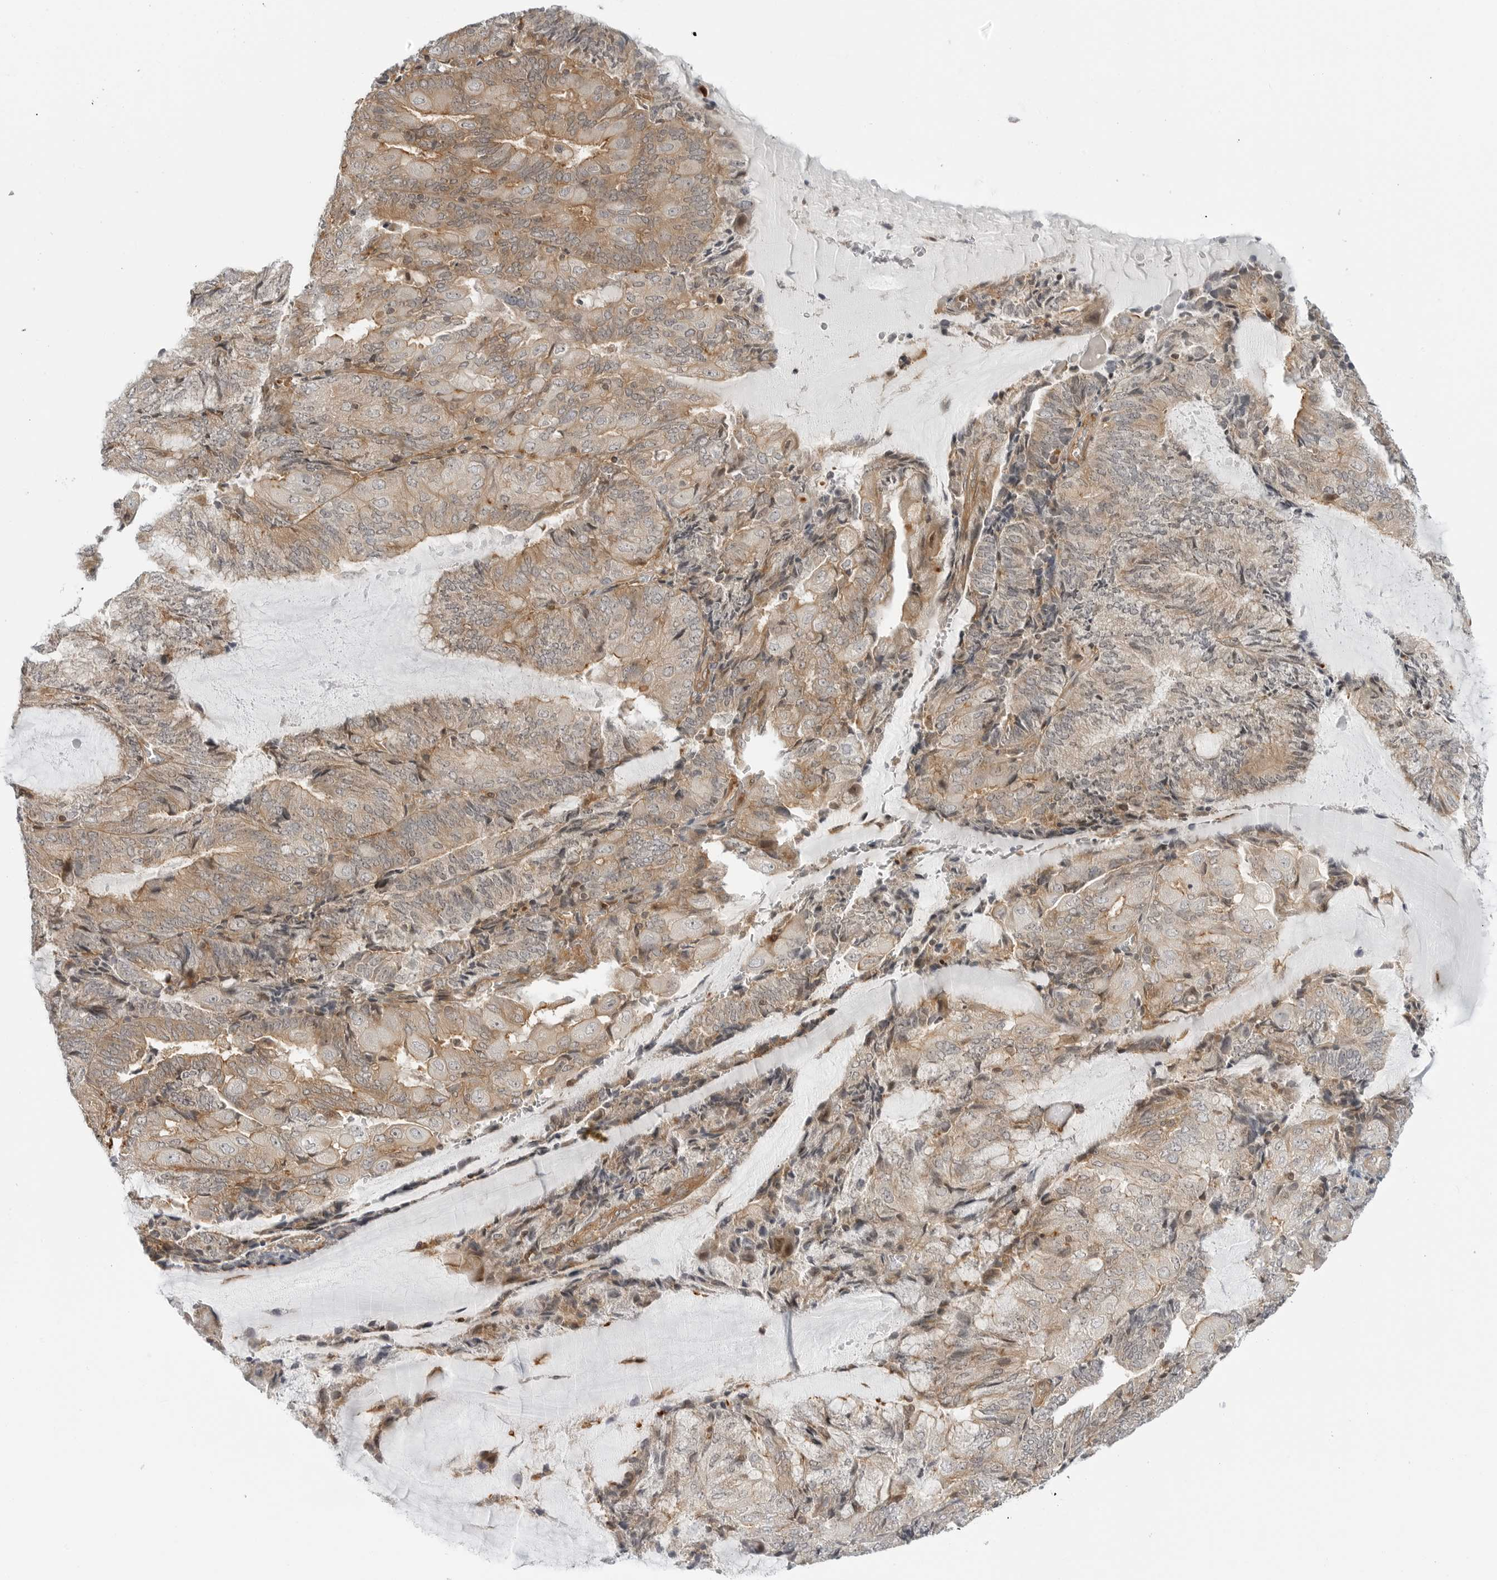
{"staining": {"intensity": "moderate", "quantity": "25%-75%", "location": "cytoplasmic/membranous"}, "tissue": "endometrial cancer", "cell_type": "Tumor cells", "image_type": "cancer", "snomed": [{"axis": "morphology", "description": "Adenocarcinoma, NOS"}, {"axis": "topography", "description": "Endometrium"}], "caption": "This histopathology image displays IHC staining of human endometrial cancer, with medium moderate cytoplasmic/membranous expression in about 25%-75% of tumor cells.", "gene": "STXBP3", "patient": {"sex": "female", "age": 81}}